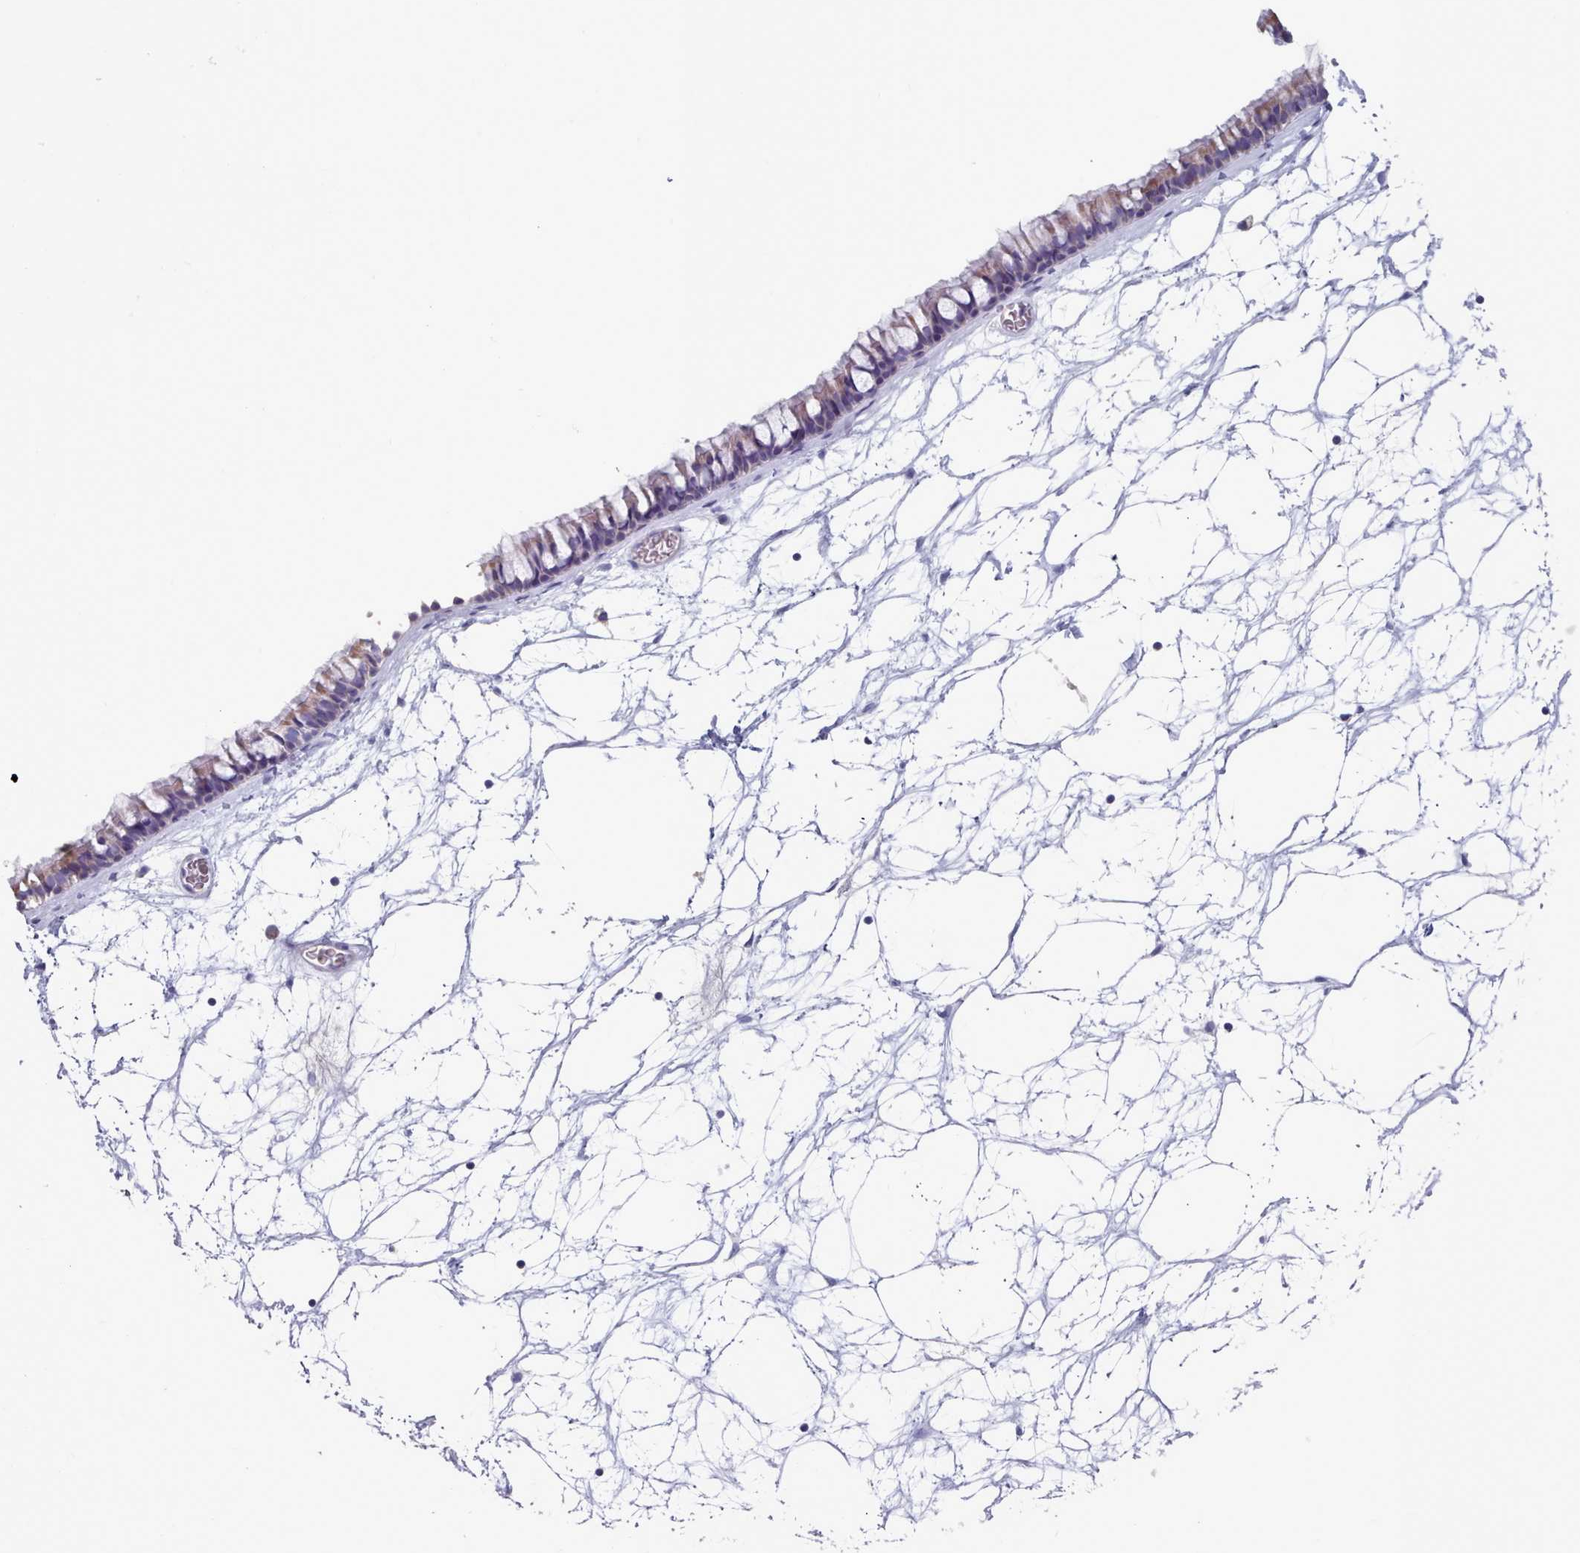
{"staining": {"intensity": "weak", "quantity": "25%-75%", "location": "cytoplasmic/membranous"}, "tissue": "nasopharynx", "cell_type": "Respiratory epithelial cells", "image_type": "normal", "snomed": [{"axis": "morphology", "description": "Normal tissue, NOS"}, {"axis": "topography", "description": "Nasopharynx"}], "caption": "Immunohistochemical staining of unremarkable nasopharynx demonstrates low levels of weak cytoplasmic/membranous expression in approximately 25%-75% of respiratory epithelial cells.", "gene": "HAO1", "patient": {"sex": "male", "age": 64}}